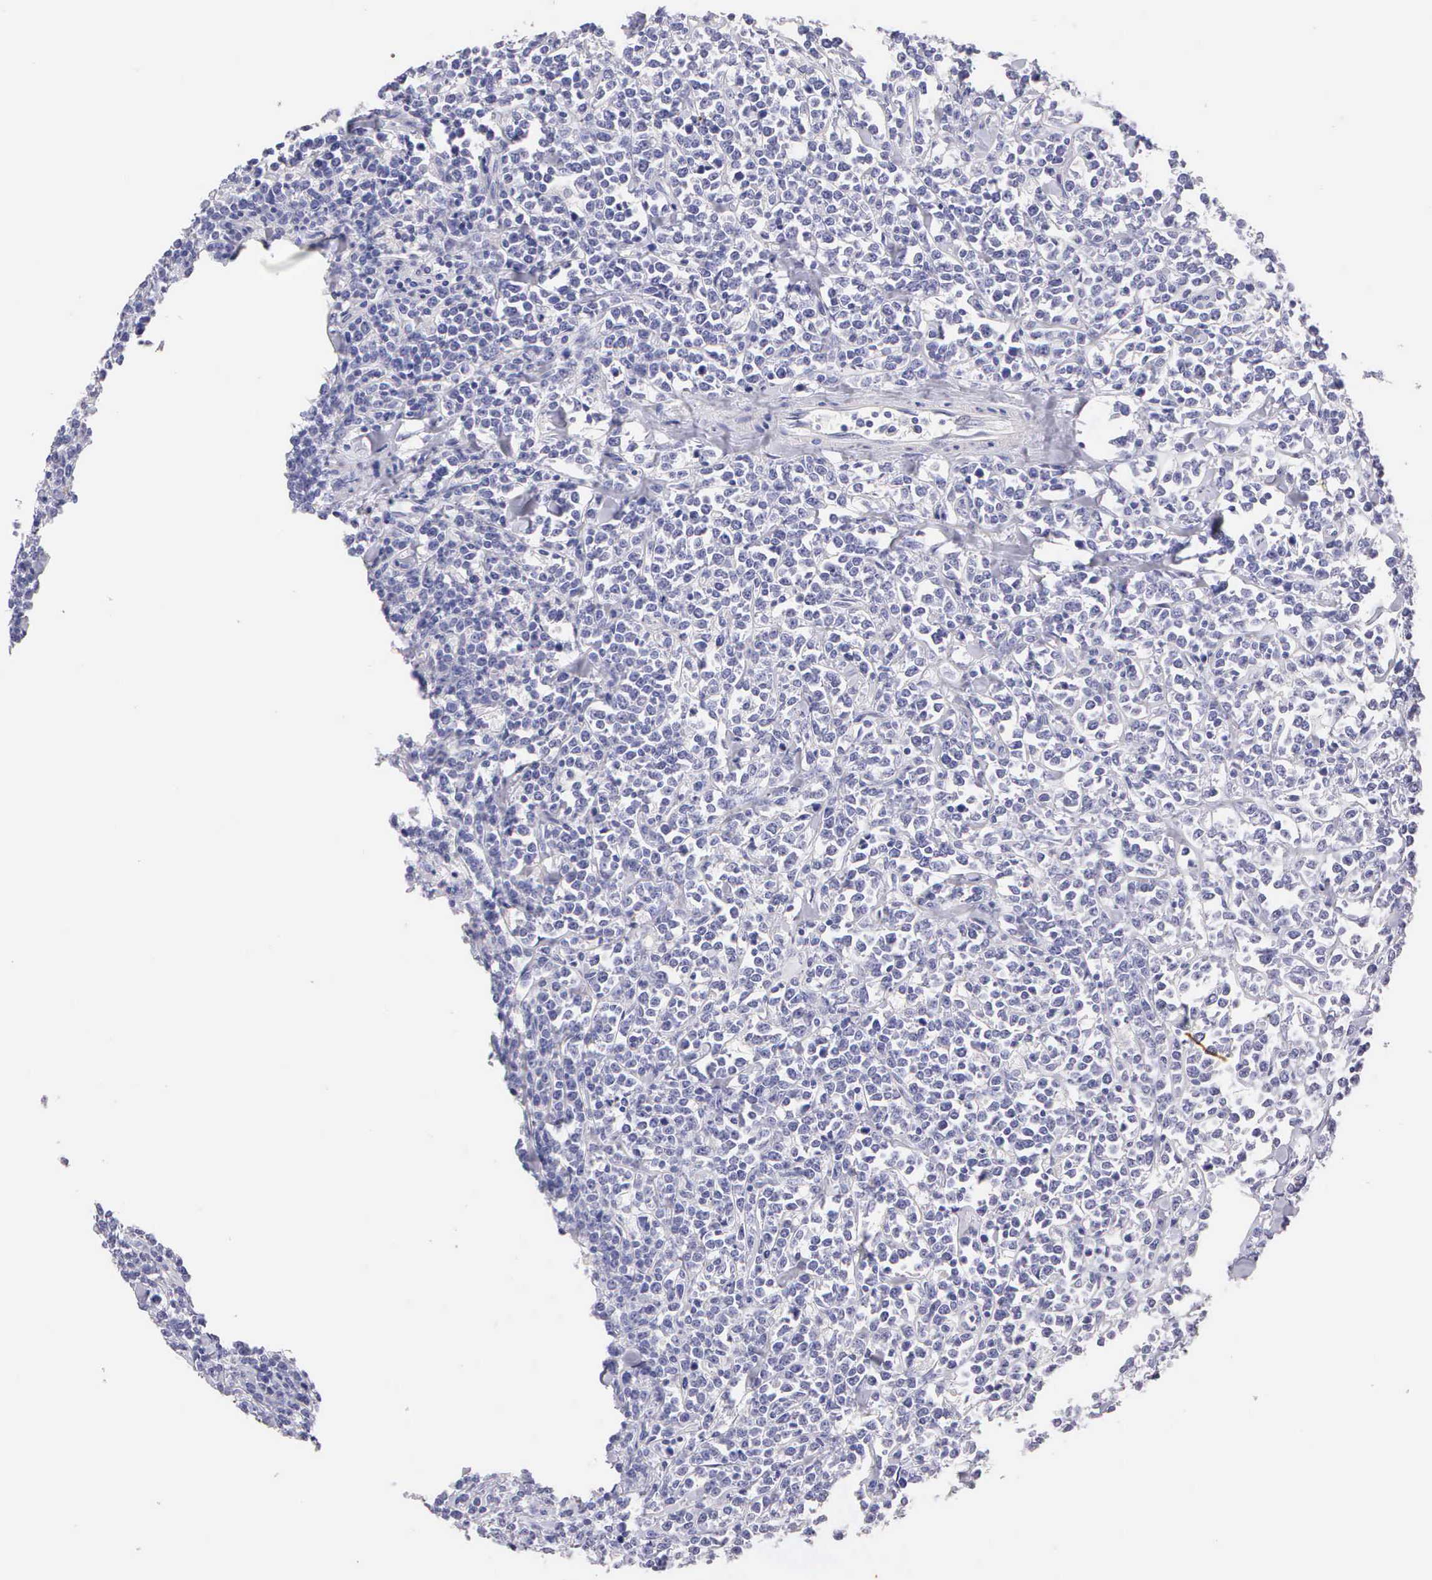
{"staining": {"intensity": "negative", "quantity": "none", "location": "none"}, "tissue": "lymphoma", "cell_type": "Tumor cells", "image_type": "cancer", "snomed": [{"axis": "morphology", "description": "Malignant lymphoma, non-Hodgkin's type, High grade"}, {"axis": "topography", "description": "Small intestine"}, {"axis": "topography", "description": "Colon"}], "caption": "Tumor cells are negative for brown protein staining in lymphoma. (Stains: DAB immunohistochemistry with hematoxylin counter stain, Microscopy: brightfield microscopy at high magnification).", "gene": "KRT17", "patient": {"sex": "male", "age": 8}}